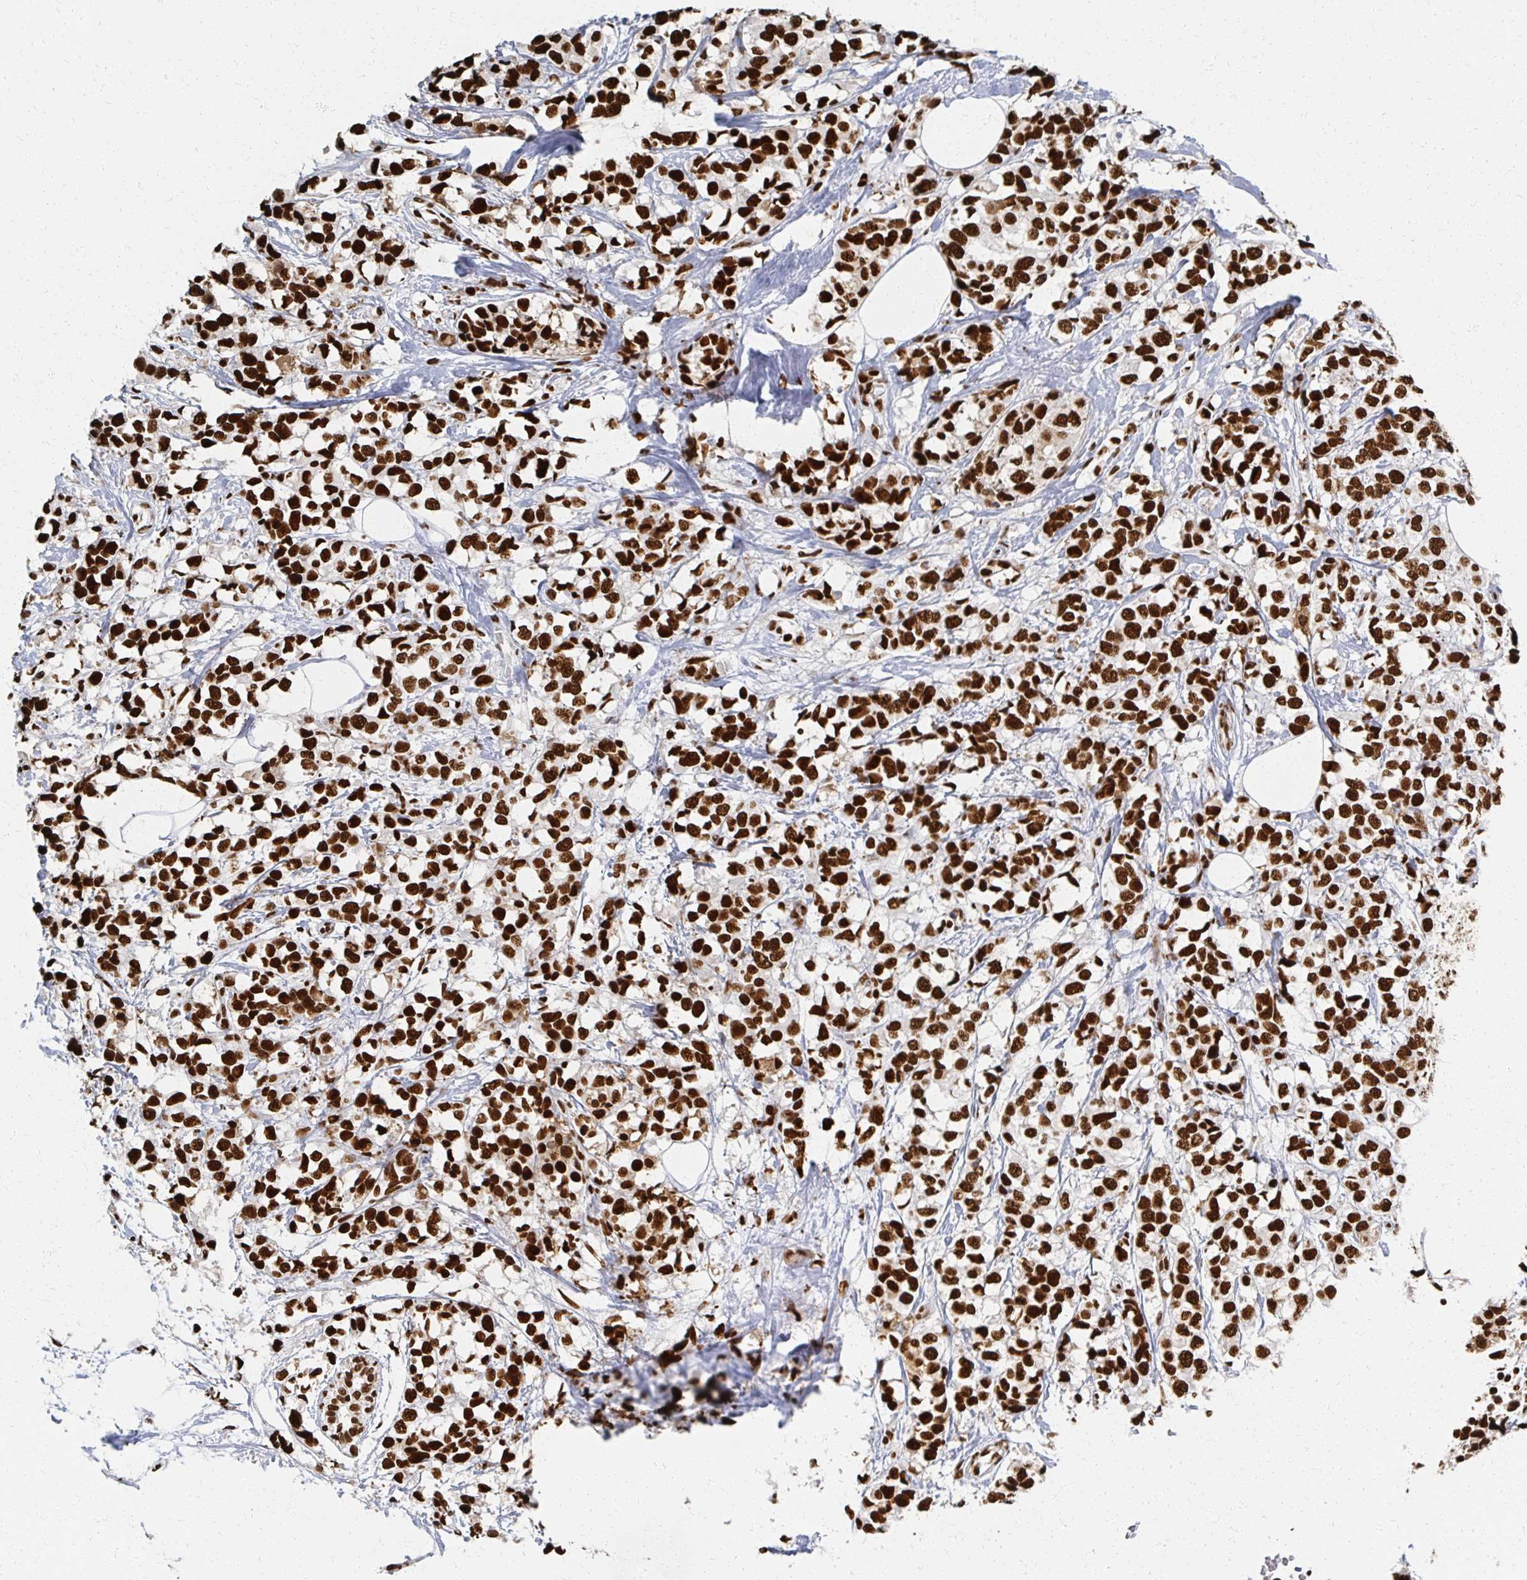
{"staining": {"intensity": "strong", "quantity": ">75%", "location": "nuclear"}, "tissue": "breast cancer", "cell_type": "Tumor cells", "image_type": "cancer", "snomed": [{"axis": "morphology", "description": "Lobular carcinoma"}, {"axis": "topography", "description": "Breast"}], "caption": "Immunohistochemical staining of human breast lobular carcinoma exhibits high levels of strong nuclear protein positivity in about >75% of tumor cells. Using DAB (brown) and hematoxylin (blue) stains, captured at high magnification using brightfield microscopy.", "gene": "RBBP7", "patient": {"sex": "female", "age": 59}}